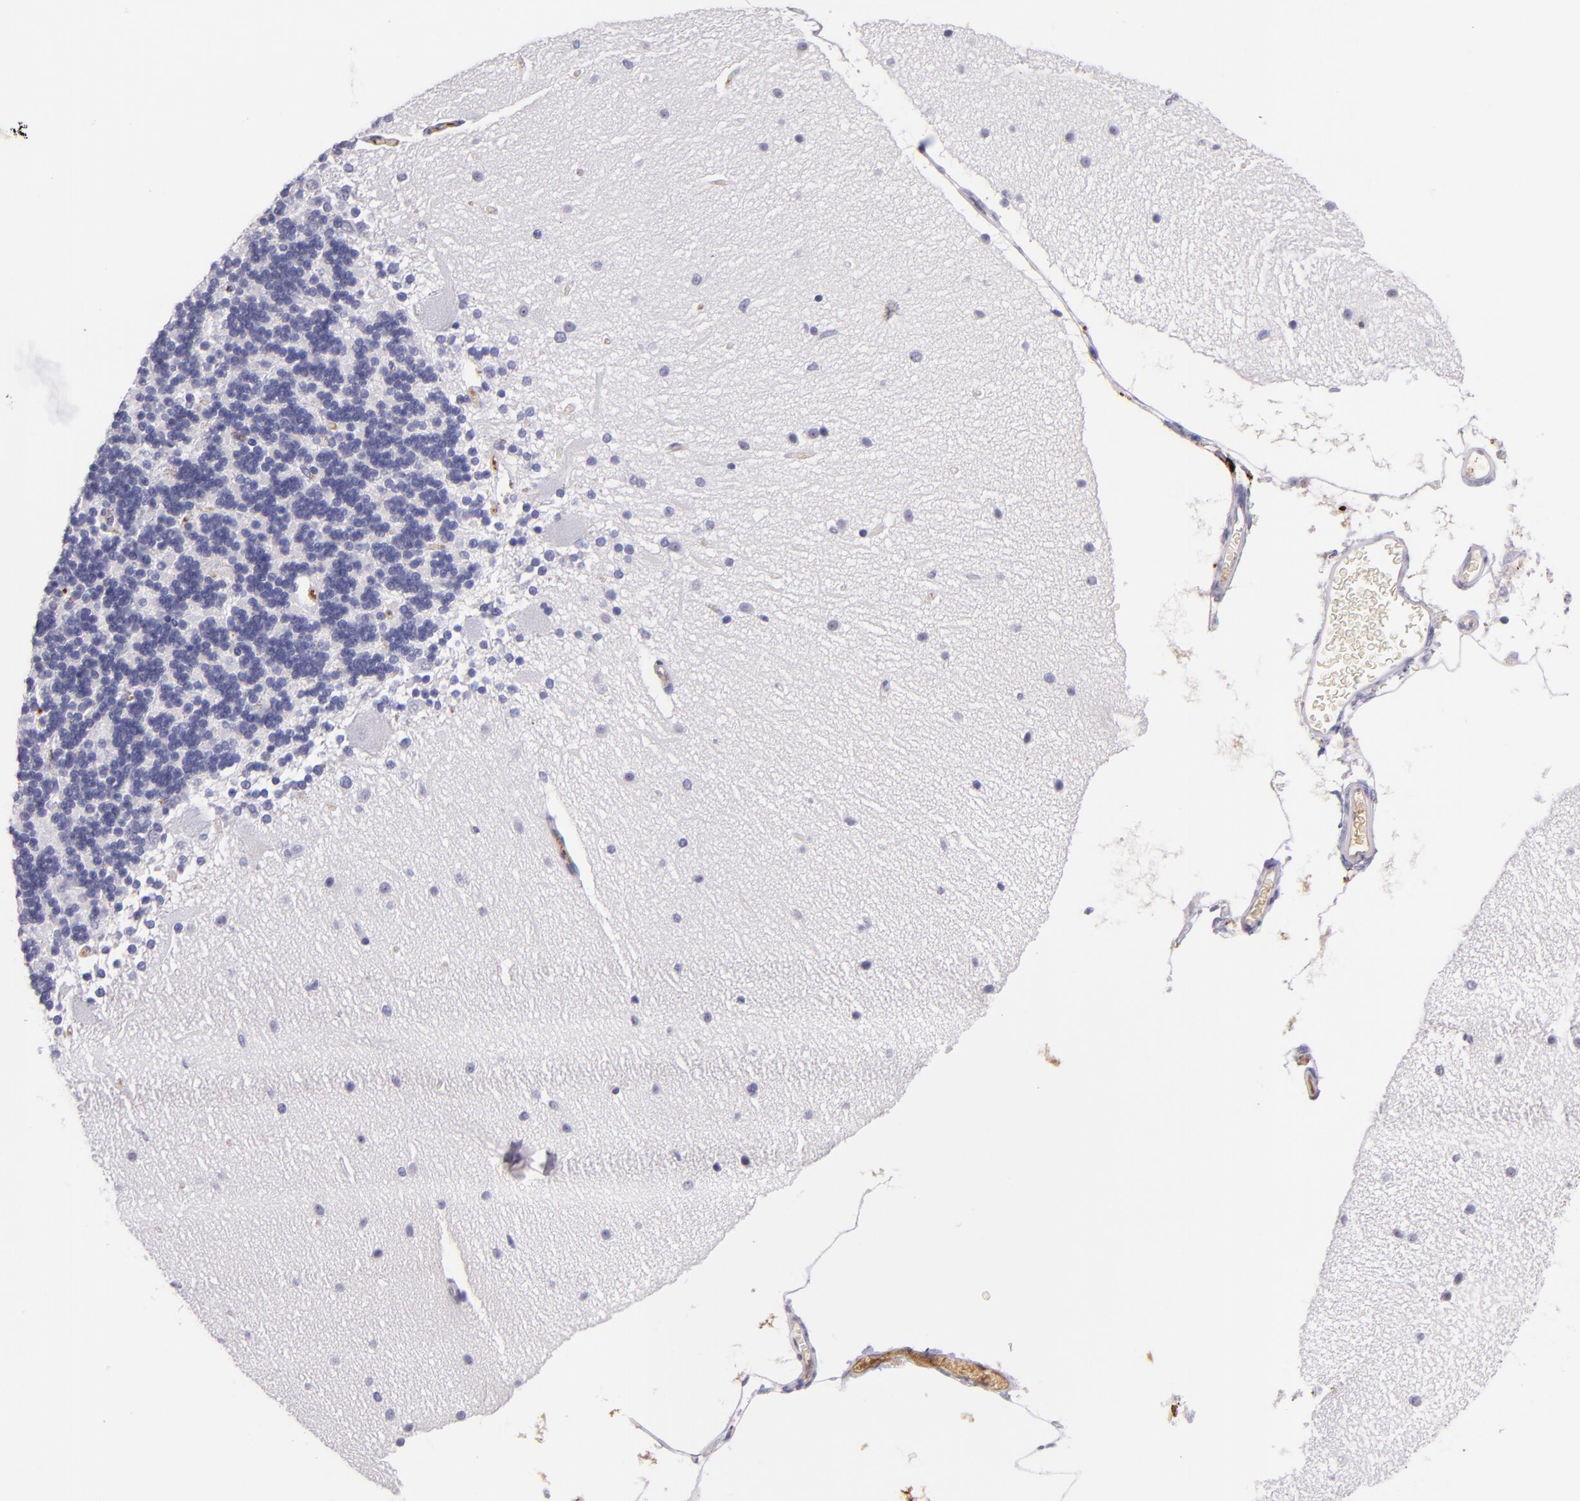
{"staining": {"intensity": "negative", "quantity": "none", "location": "none"}, "tissue": "cerebellum", "cell_type": "Cells in granular layer", "image_type": "normal", "snomed": [{"axis": "morphology", "description": "Normal tissue, NOS"}, {"axis": "topography", "description": "Cerebellum"}], "caption": "The photomicrograph reveals no staining of cells in granular layer in unremarkable cerebellum. (DAB immunohistochemistry with hematoxylin counter stain).", "gene": "KNG1", "patient": {"sex": "female", "age": 54}}